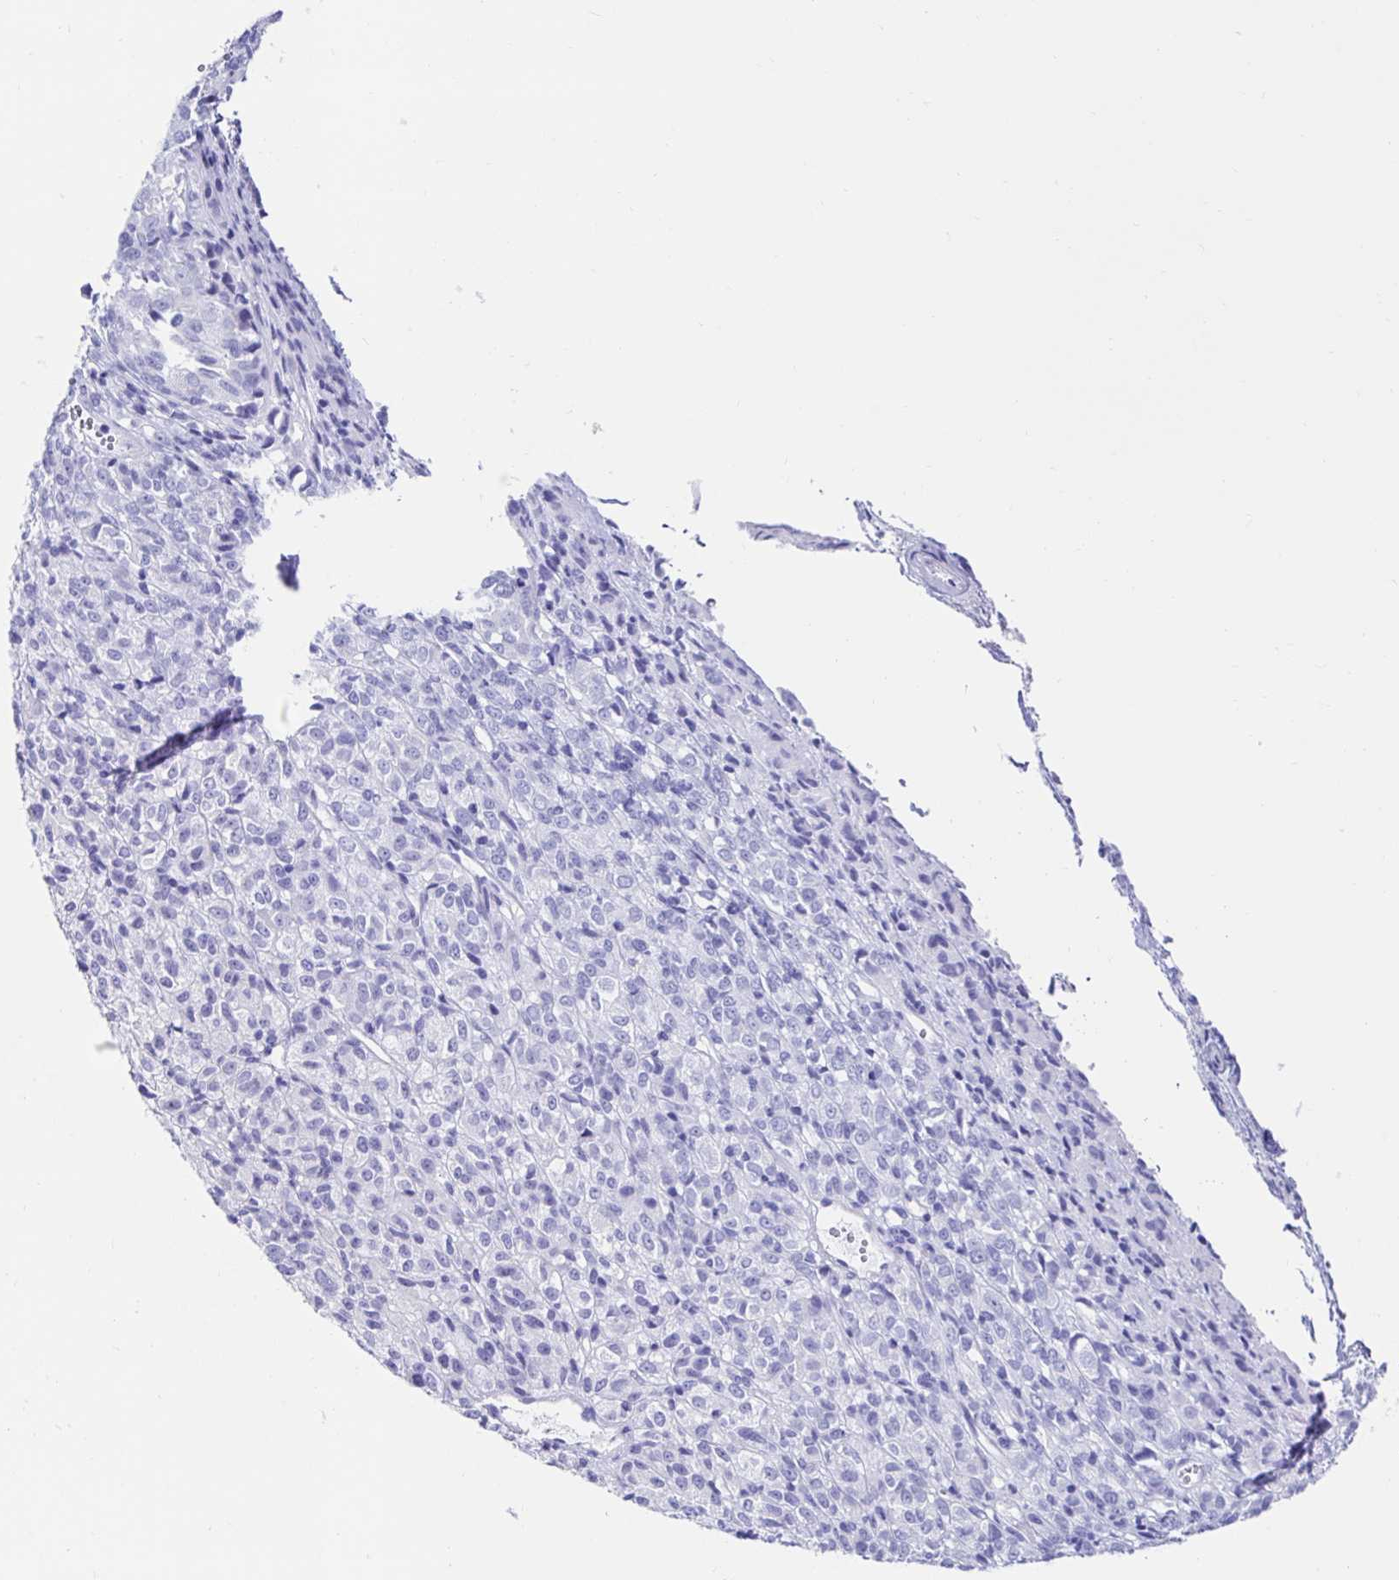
{"staining": {"intensity": "negative", "quantity": "none", "location": "none"}, "tissue": "melanoma", "cell_type": "Tumor cells", "image_type": "cancer", "snomed": [{"axis": "morphology", "description": "Malignant melanoma, Metastatic site"}, {"axis": "topography", "description": "Brain"}], "caption": "Human melanoma stained for a protein using immunohistochemistry (IHC) demonstrates no expression in tumor cells.", "gene": "CA9", "patient": {"sex": "female", "age": 56}}